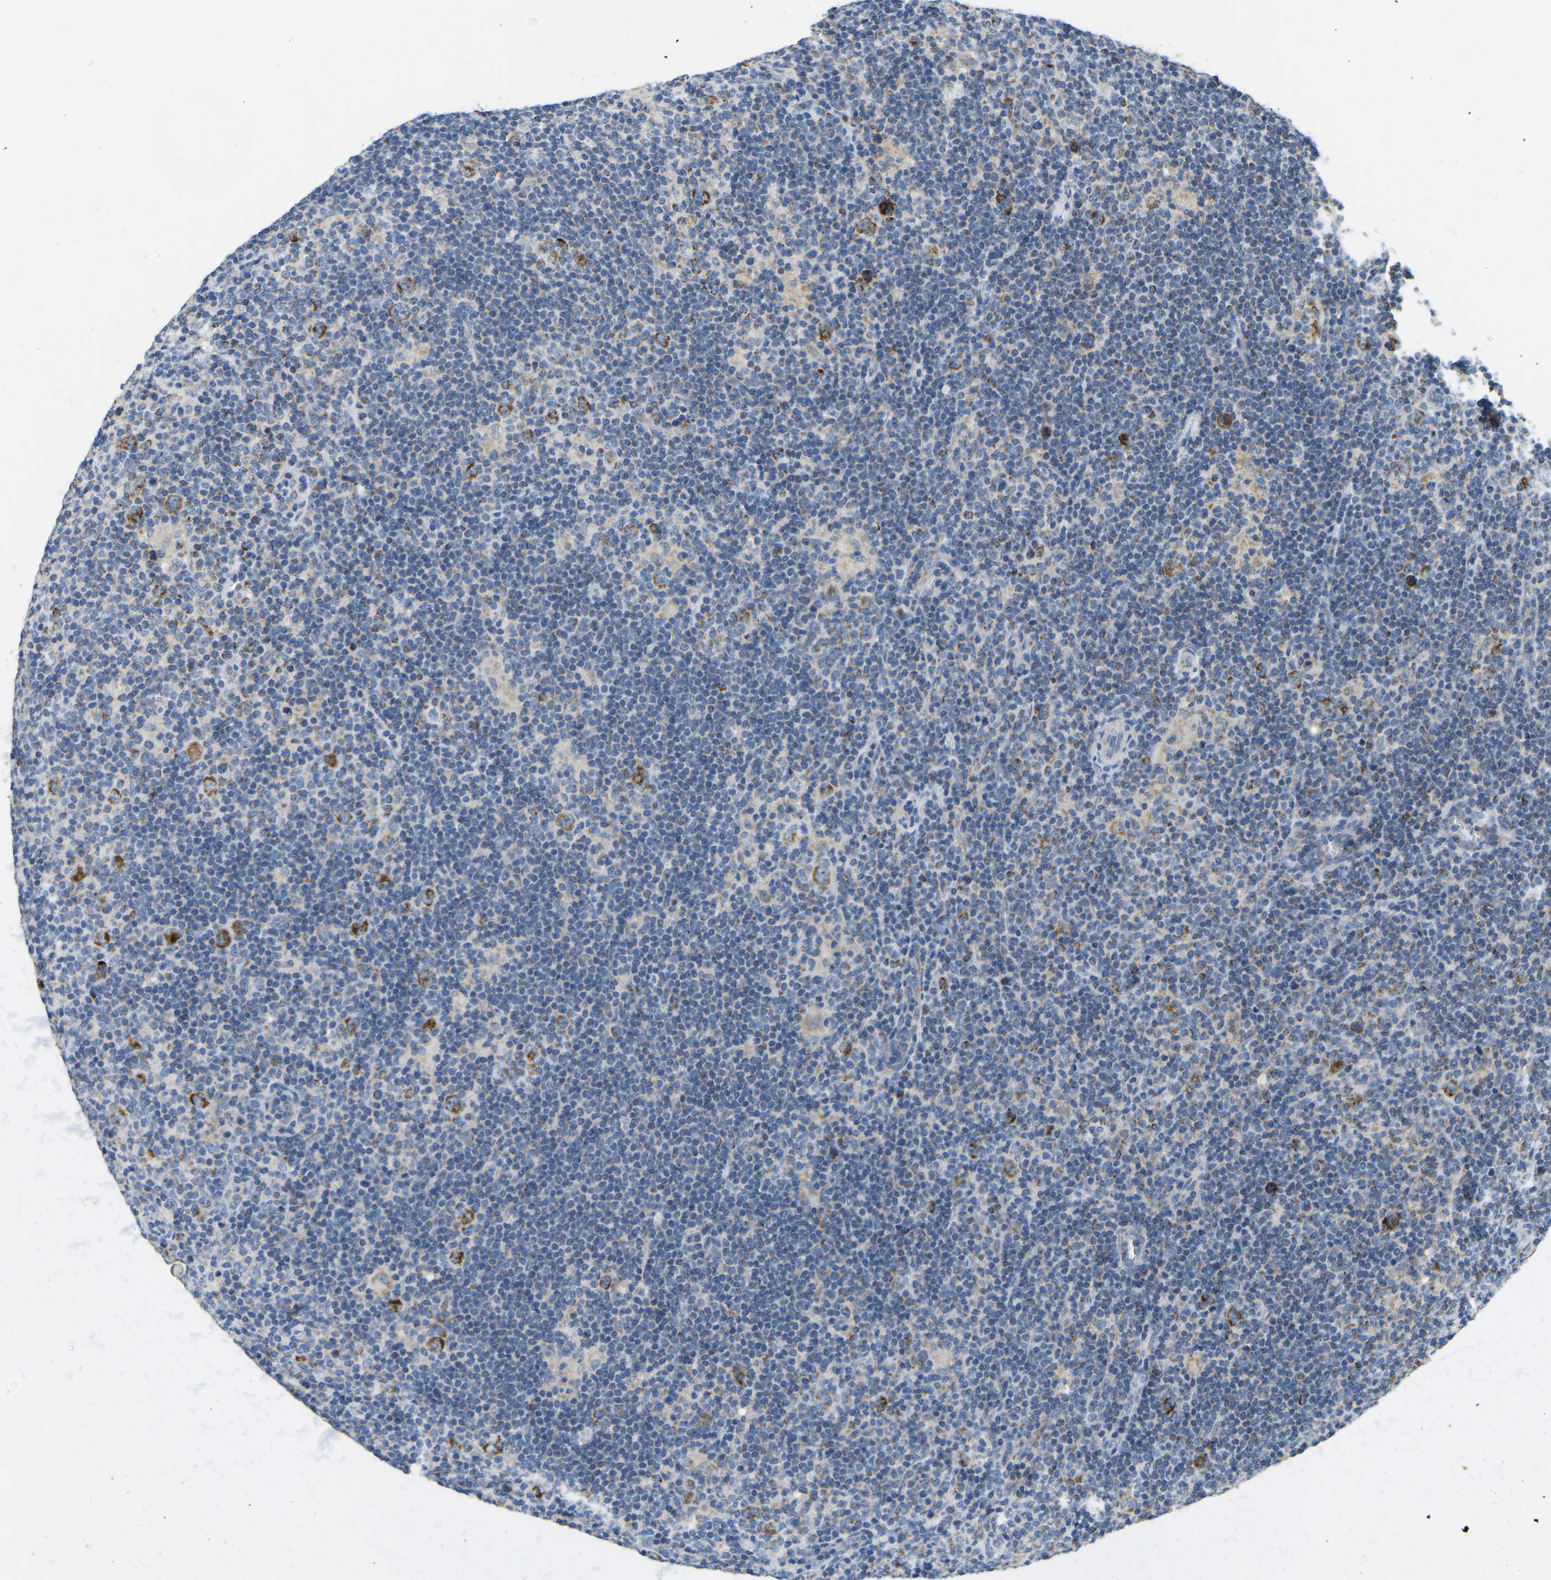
{"staining": {"intensity": "moderate", "quantity": ">75%", "location": "cytoplasmic/membranous"}, "tissue": "lymphoma", "cell_type": "Tumor cells", "image_type": "cancer", "snomed": [{"axis": "morphology", "description": "Hodgkin's disease, NOS"}, {"axis": "topography", "description": "Lymph node"}], "caption": "Lymphoma stained with a brown dye exhibits moderate cytoplasmic/membranous positive staining in approximately >75% of tumor cells.", "gene": "ZNF200", "patient": {"sex": "female", "age": 57}}